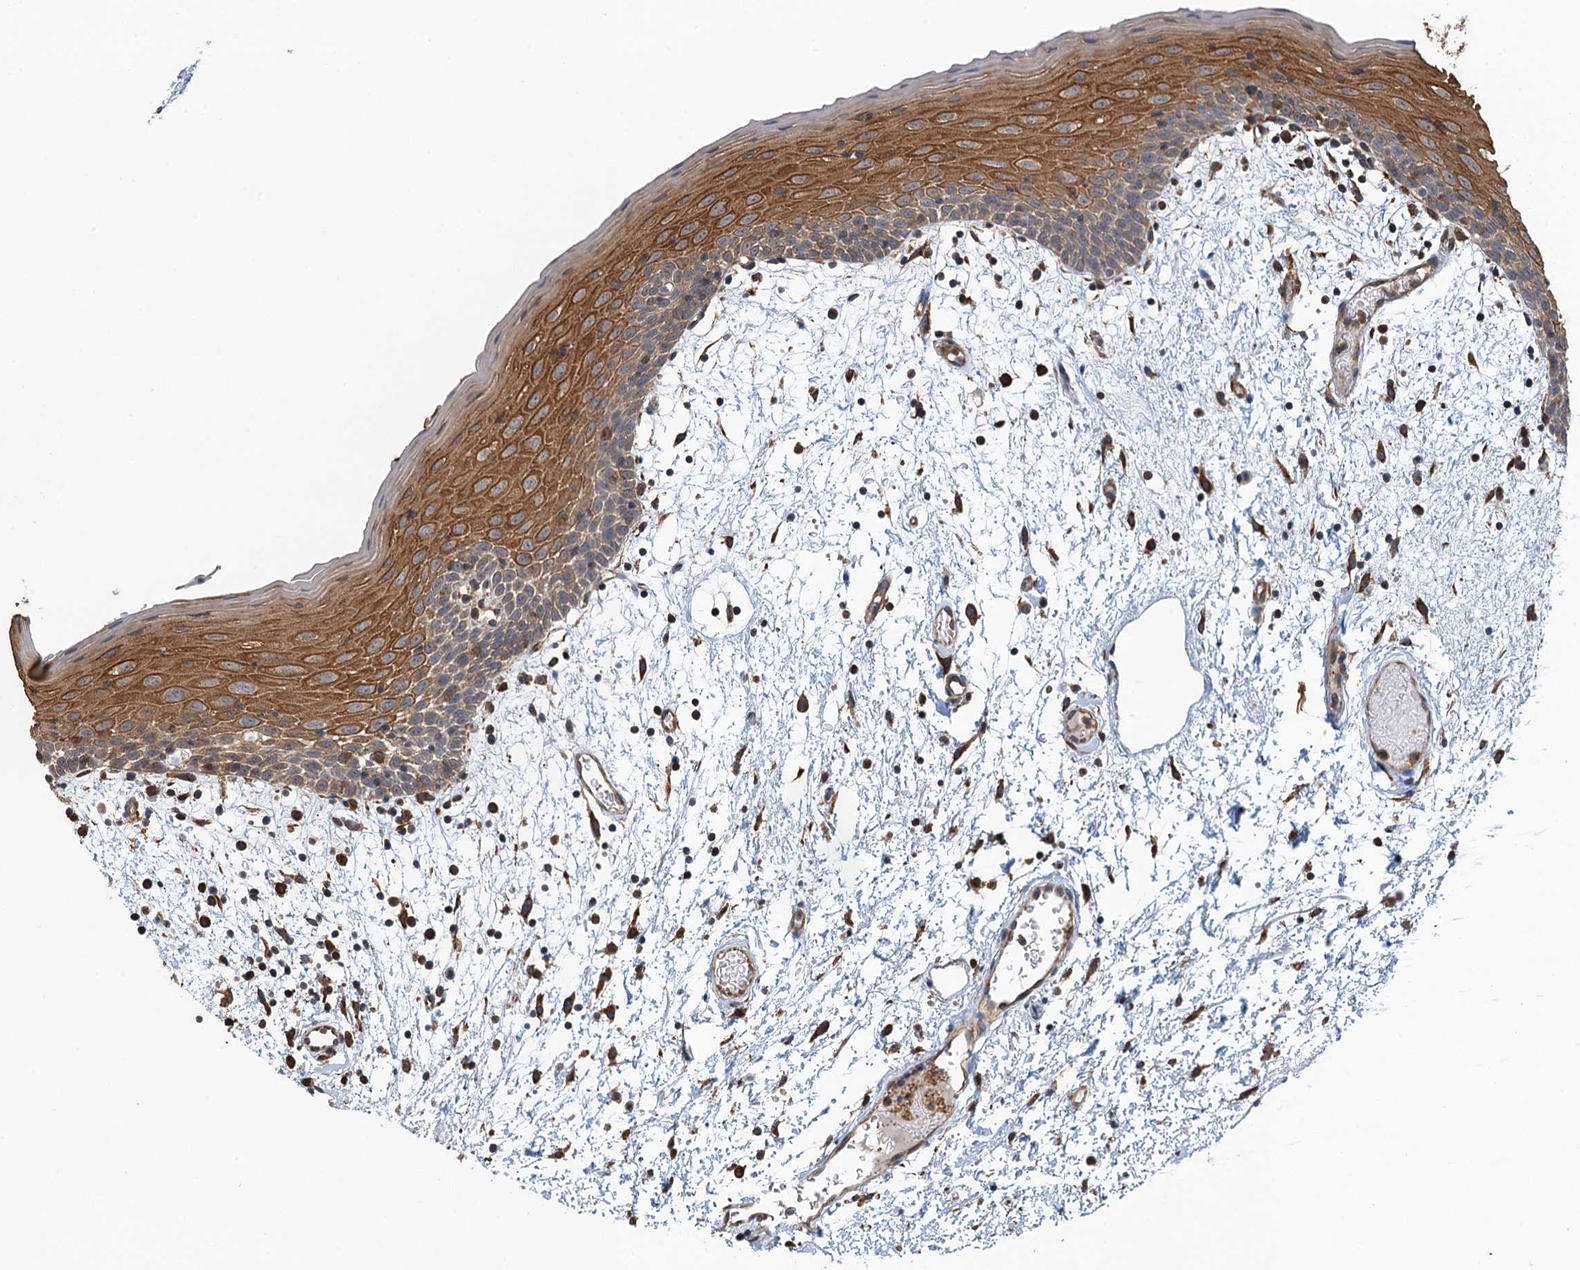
{"staining": {"intensity": "moderate", "quantity": ">75%", "location": "cytoplasmic/membranous"}, "tissue": "oral mucosa", "cell_type": "Squamous epithelial cells", "image_type": "normal", "snomed": [{"axis": "morphology", "description": "Normal tissue, NOS"}, {"axis": "topography", "description": "Skeletal muscle"}, {"axis": "topography", "description": "Oral tissue"}, {"axis": "topography", "description": "Salivary gland"}, {"axis": "topography", "description": "Peripheral nerve tissue"}], "caption": "DAB immunohistochemical staining of unremarkable human oral mucosa shows moderate cytoplasmic/membranous protein positivity in approximately >75% of squamous epithelial cells. (DAB (3,3'-diaminobenzidine) = brown stain, brightfield microscopy at high magnification).", "gene": "WHAMM", "patient": {"sex": "male", "age": 54}}